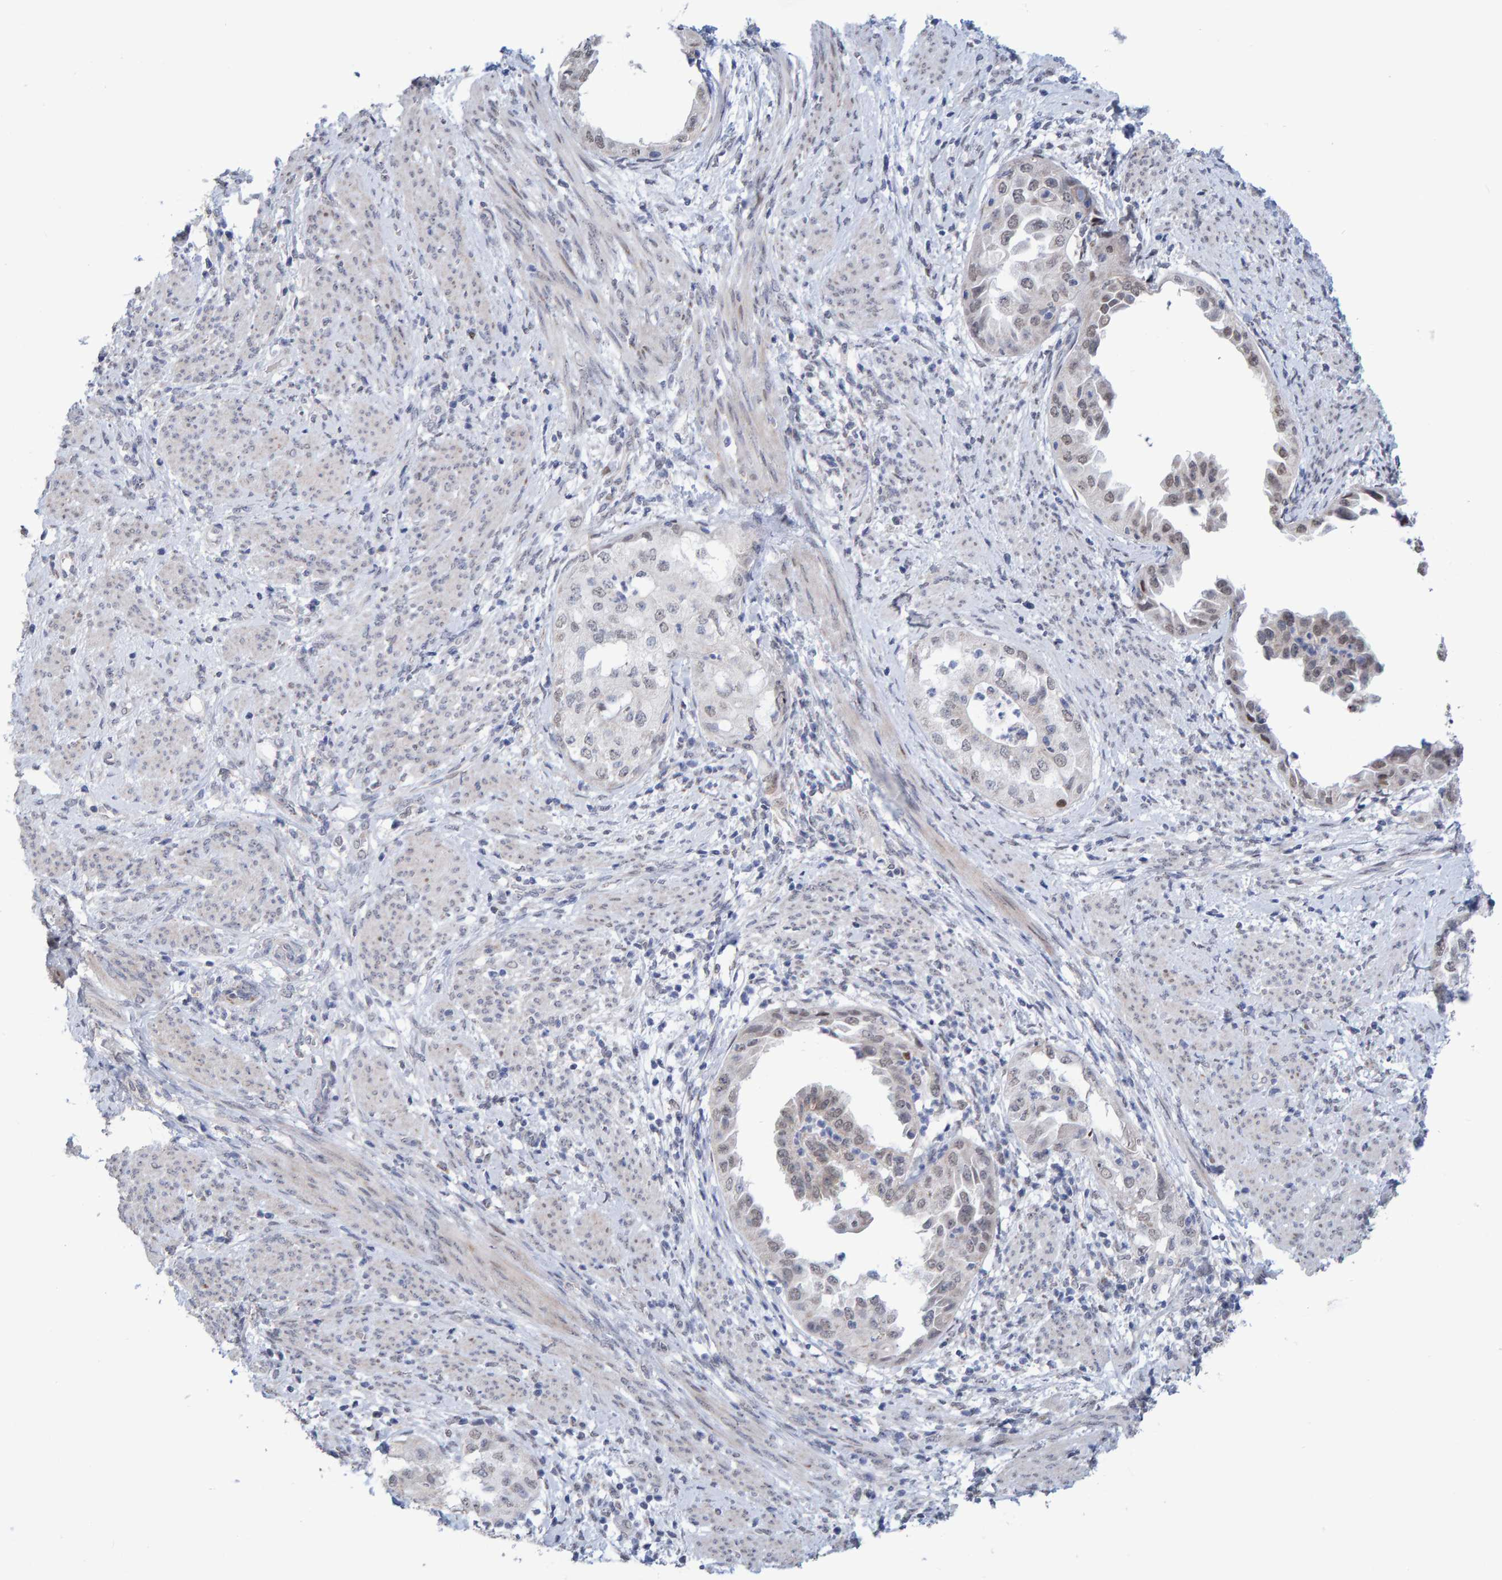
{"staining": {"intensity": "weak", "quantity": "25%-75%", "location": "nuclear"}, "tissue": "endometrial cancer", "cell_type": "Tumor cells", "image_type": "cancer", "snomed": [{"axis": "morphology", "description": "Adenocarcinoma, NOS"}, {"axis": "topography", "description": "Endometrium"}], "caption": "An image of human endometrial adenocarcinoma stained for a protein demonstrates weak nuclear brown staining in tumor cells.", "gene": "USP43", "patient": {"sex": "female", "age": 85}}